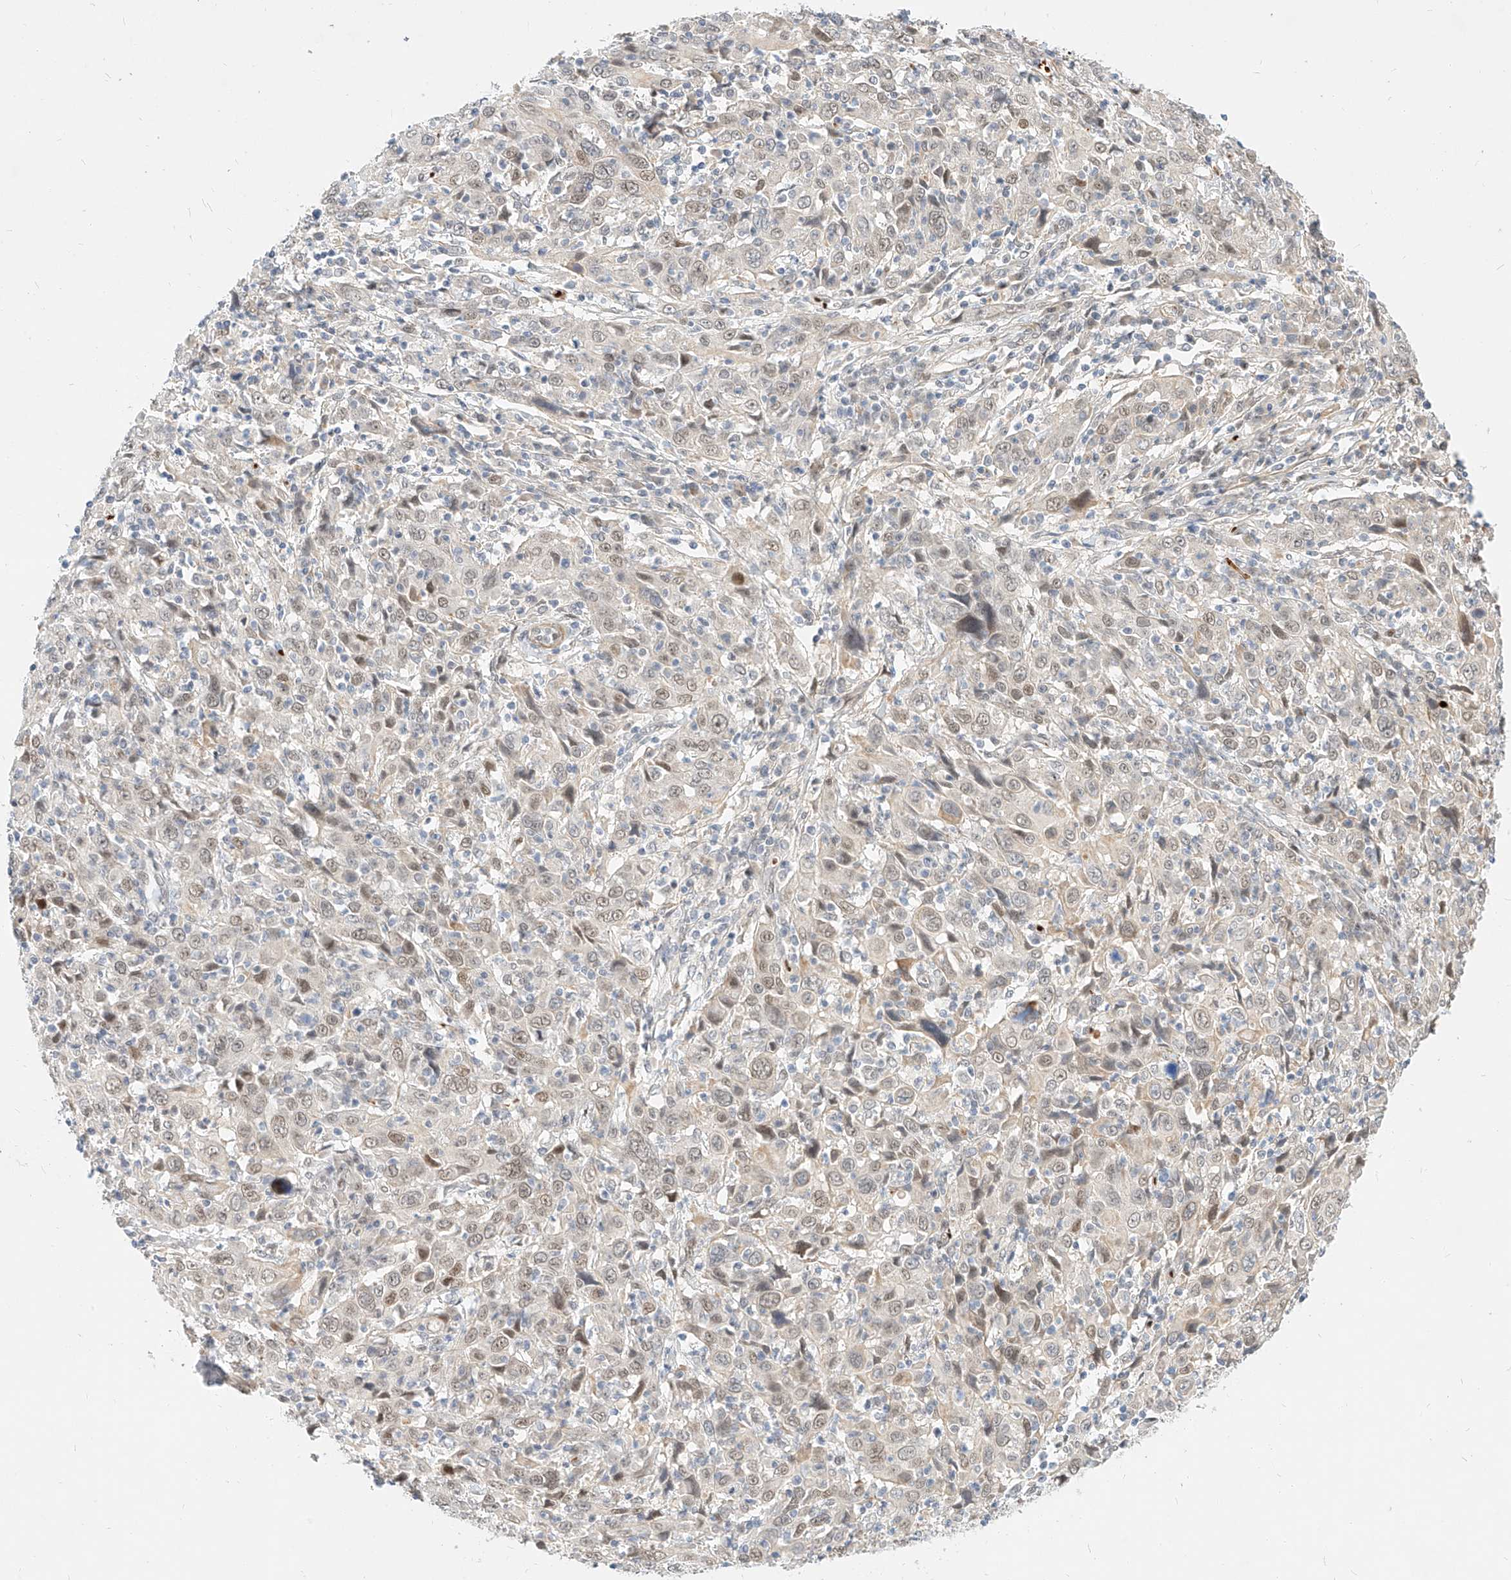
{"staining": {"intensity": "weak", "quantity": "<25%", "location": "nuclear"}, "tissue": "cervical cancer", "cell_type": "Tumor cells", "image_type": "cancer", "snomed": [{"axis": "morphology", "description": "Squamous cell carcinoma, NOS"}, {"axis": "topography", "description": "Cervix"}], "caption": "IHC histopathology image of neoplastic tissue: squamous cell carcinoma (cervical) stained with DAB shows no significant protein expression in tumor cells.", "gene": "CBX8", "patient": {"sex": "female", "age": 46}}